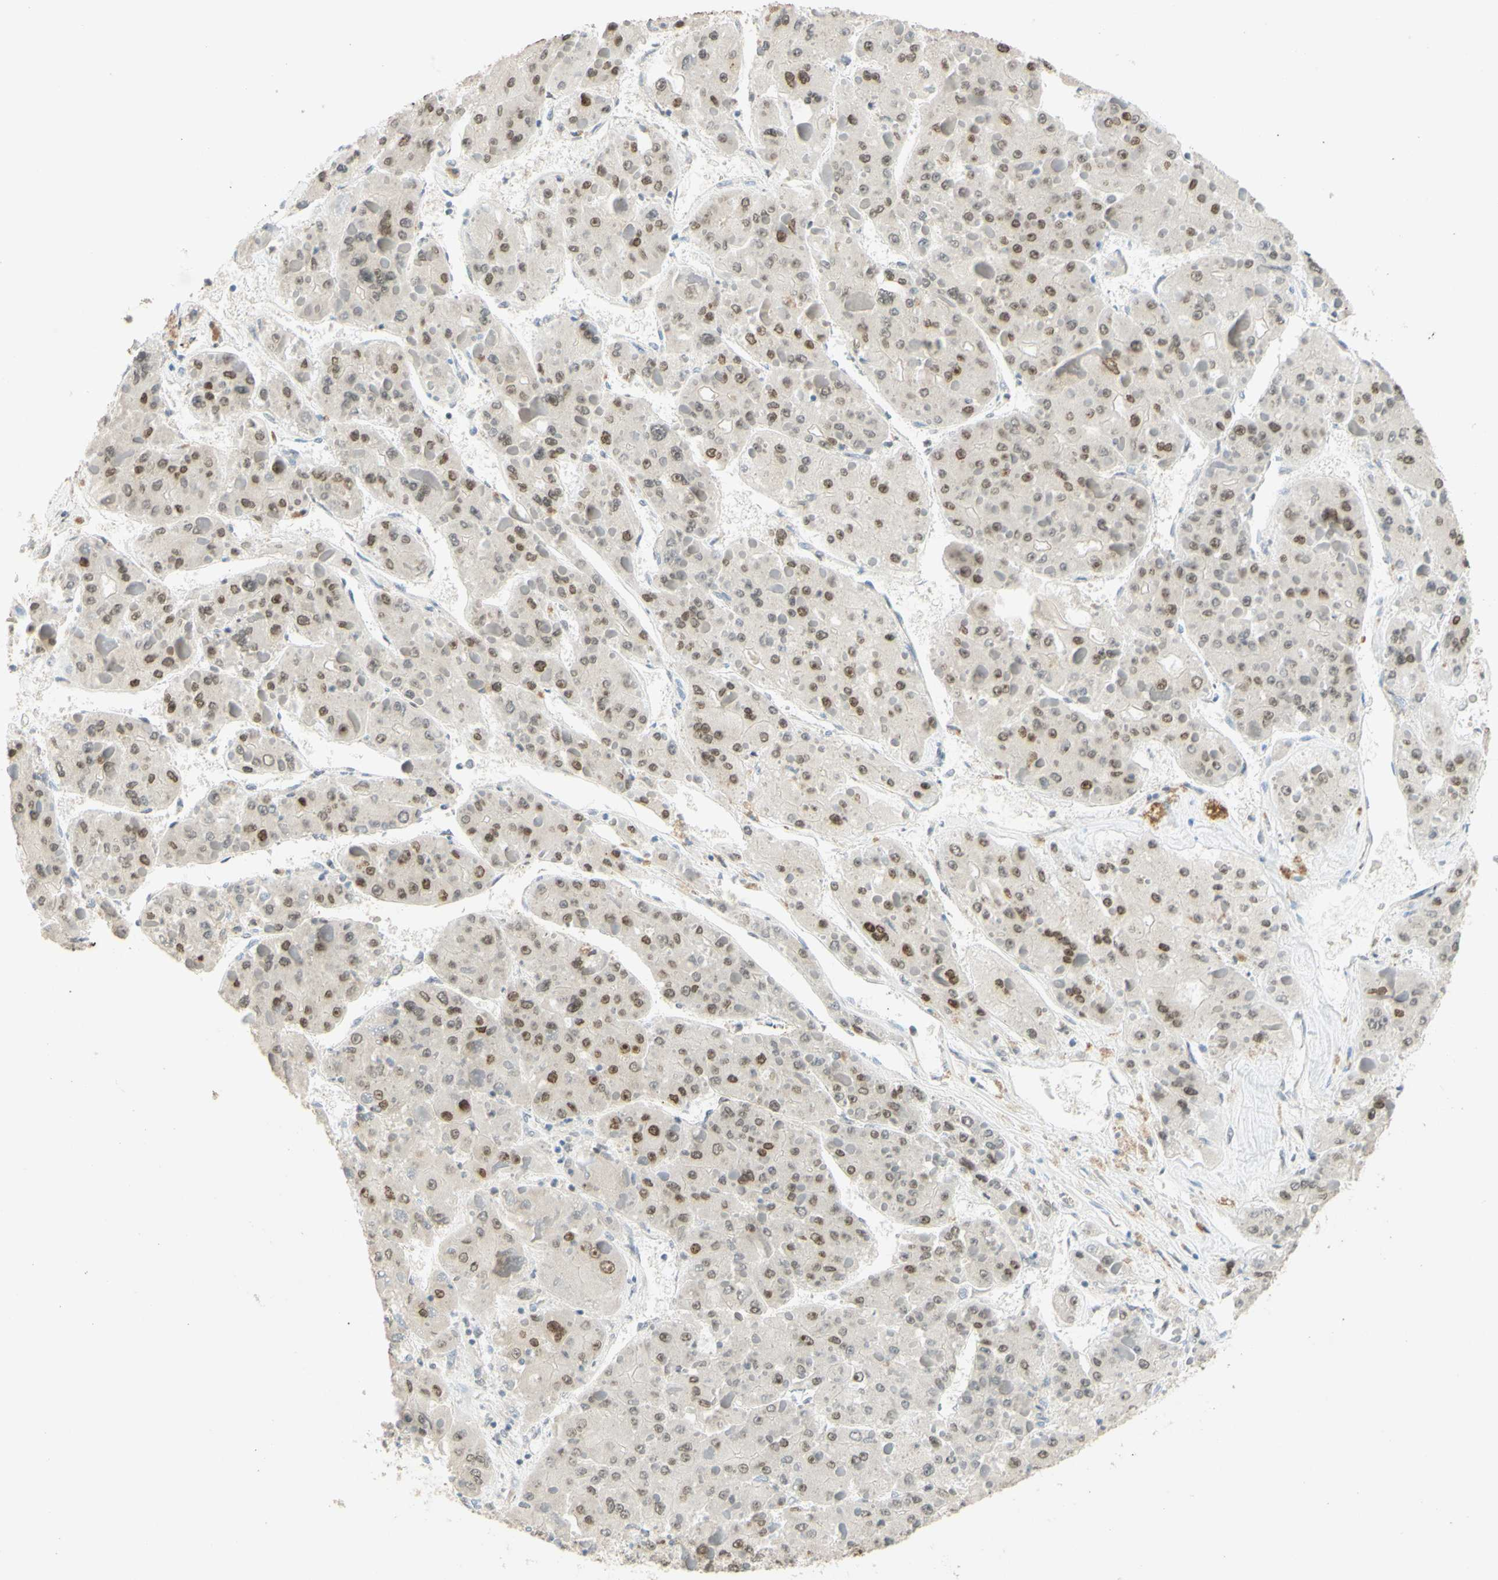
{"staining": {"intensity": "moderate", "quantity": "25%-75%", "location": "nuclear"}, "tissue": "liver cancer", "cell_type": "Tumor cells", "image_type": "cancer", "snomed": [{"axis": "morphology", "description": "Carcinoma, Hepatocellular, NOS"}, {"axis": "topography", "description": "Liver"}], "caption": "There is medium levels of moderate nuclear staining in tumor cells of liver hepatocellular carcinoma, as demonstrated by immunohistochemical staining (brown color).", "gene": "POLB", "patient": {"sex": "female", "age": 73}}